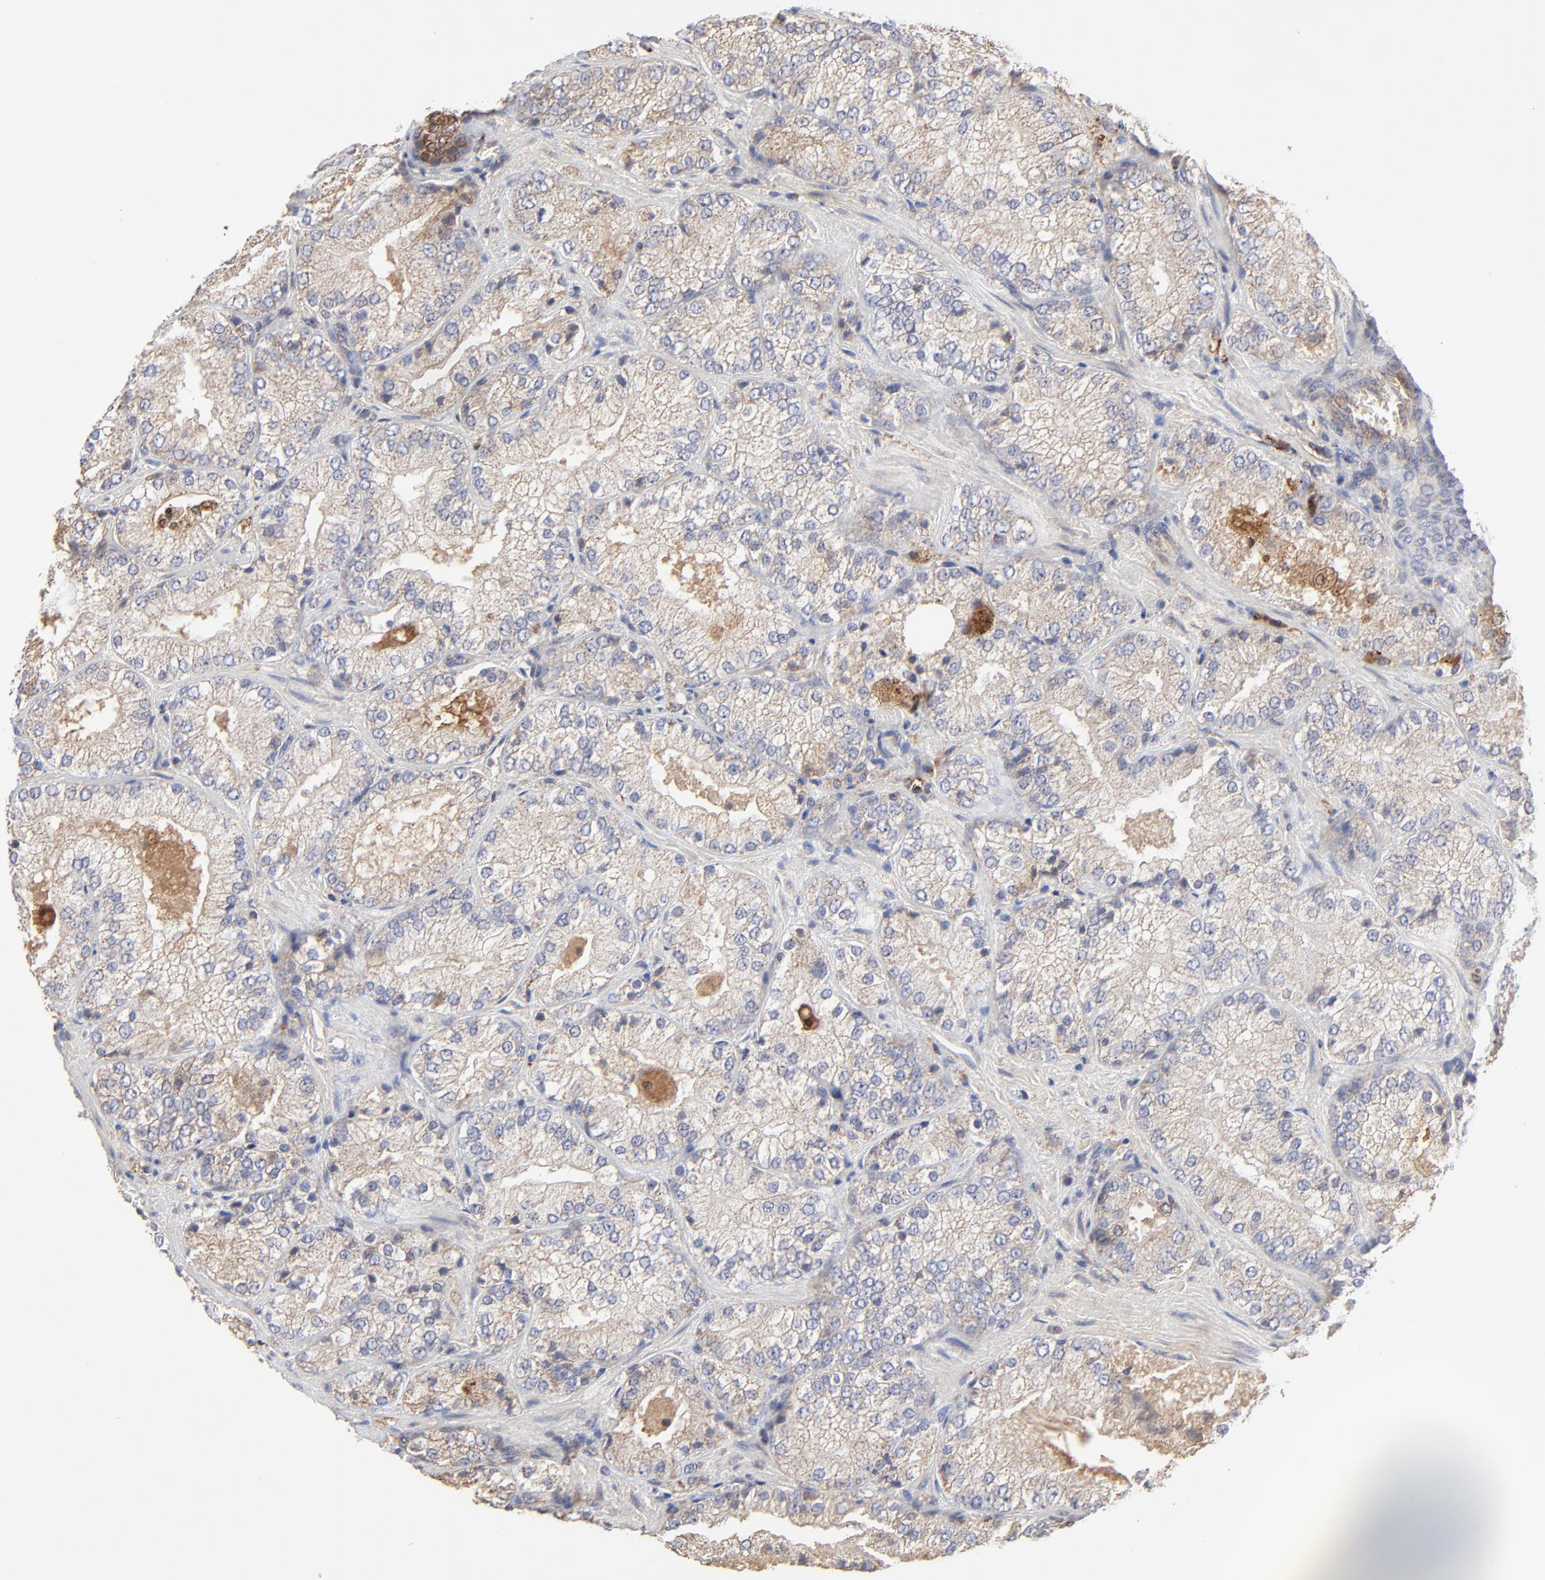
{"staining": {"intensity": "moderate", "quantity": ">75%", "location": "cytoplasmic/membranous"}, "tissue": "prostate cancer", "cell_type": "Tumor cells", "image_type": "cancer", "snomed": [{"axis": "morphology", "description": "Adenocarcinoma, Low grade"}, {"axis": "topography", "description": "Prostate"}], "caption": "Approximately >75% of tumor cells in human adenocarcinoma (low-grade) (prostate) reveal moderate cytoplasmic/membranous protein staining as visualized by brown immunohistochemical staining.", "gene": "LGALS3", "patient": {"sex": "male", "age": 60}}